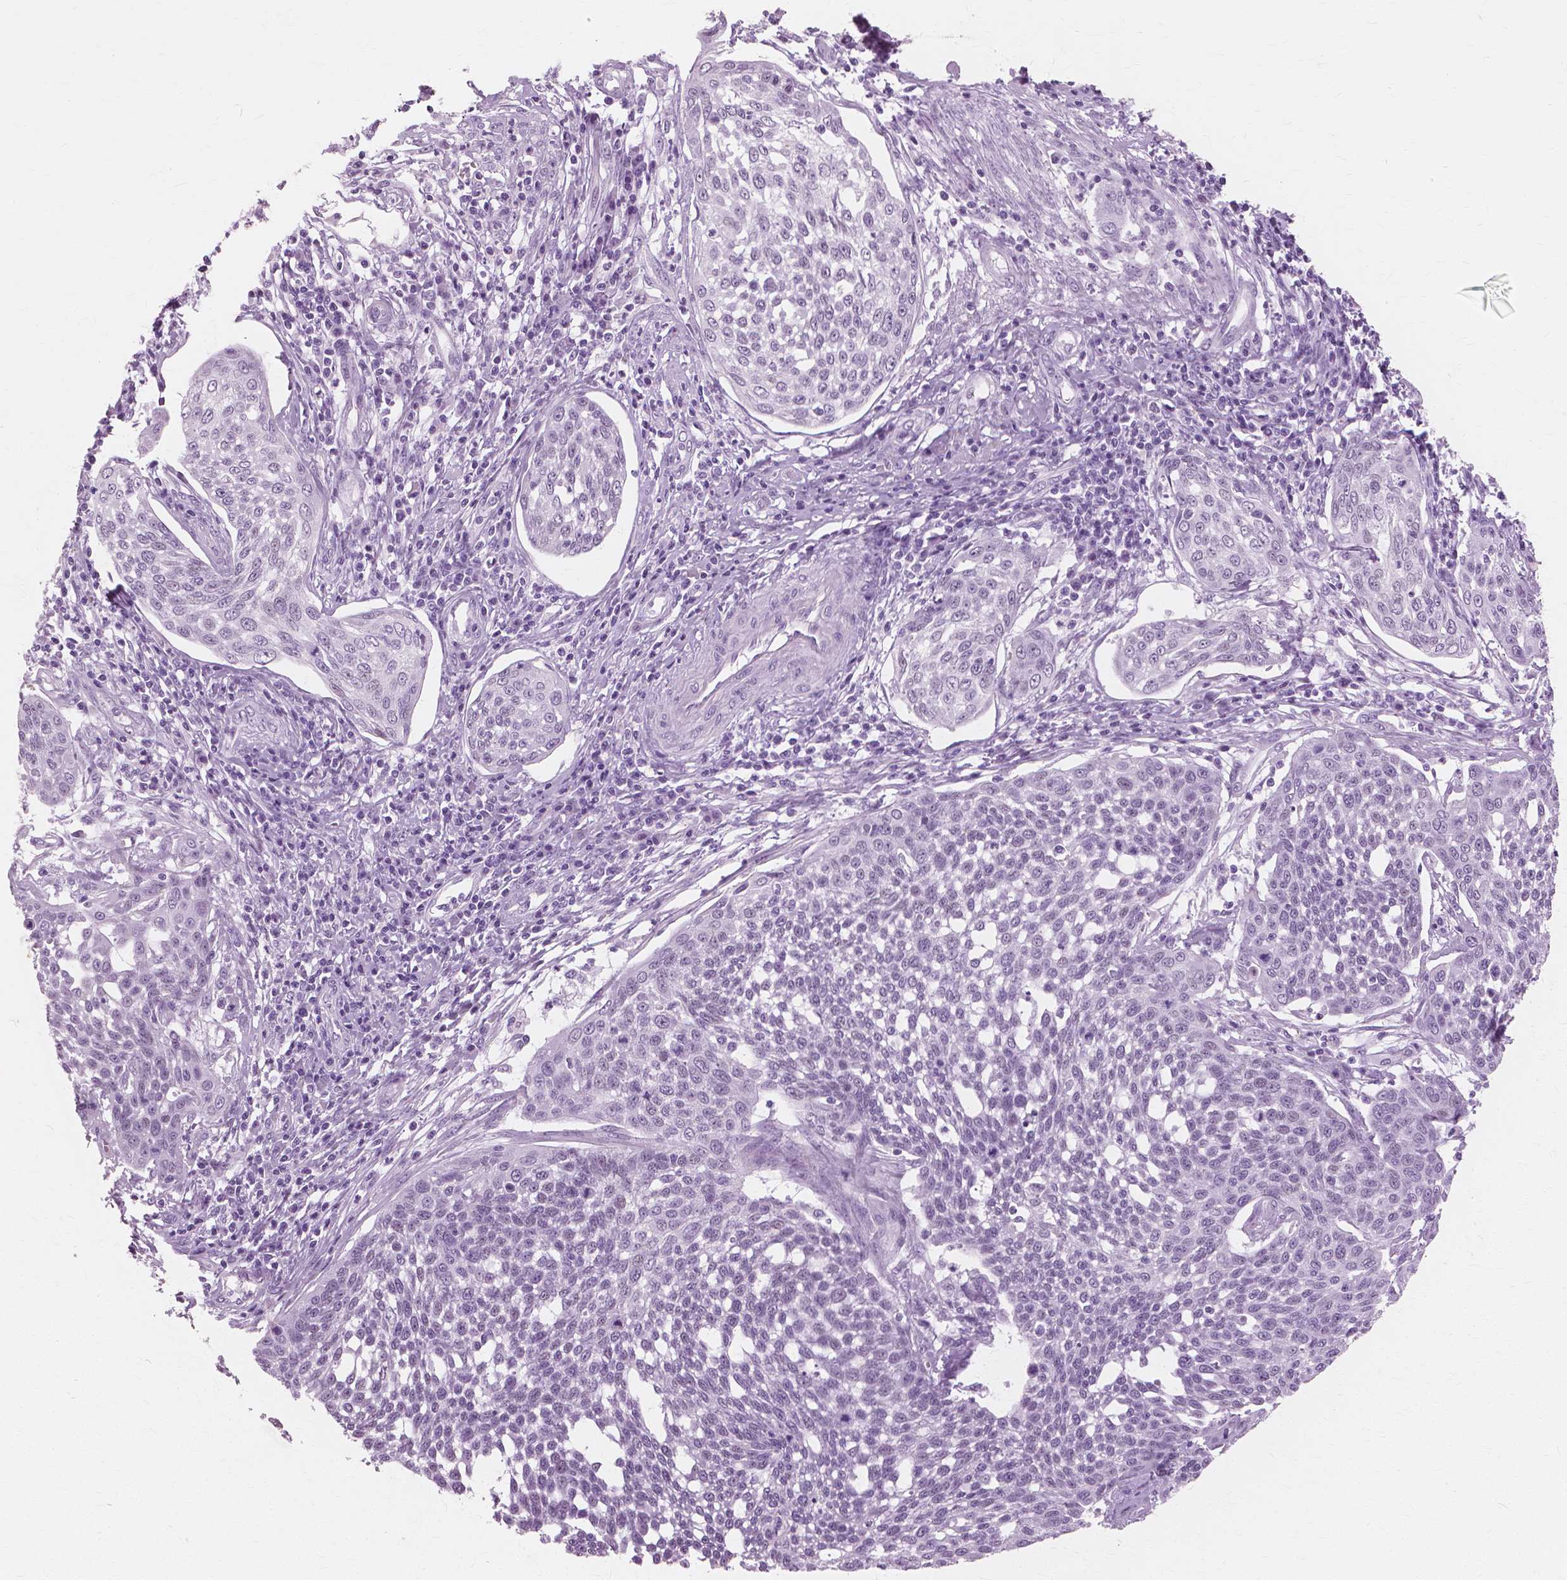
{"staining": {"intensity": "negative", "quantity": "none", "location": "none"}, "tissue": "cervical cancer", "cell_type": "Tumor cells", "image_type": "cancer", "snomed": [{"axis": "morphology", "description": "Squamous cell carcinoma, NOS"}, {"axis": "topography", "description": "Cervix"}], "caption": "A micrograph of human squamous cell carcinoma (cervical) is negative for staining in tumor cells. (DAB IHC visualized using brightfield microscopy, high magnification).", "gene": "SFTPD", "patient": {"sex": "female", "age": 34}}